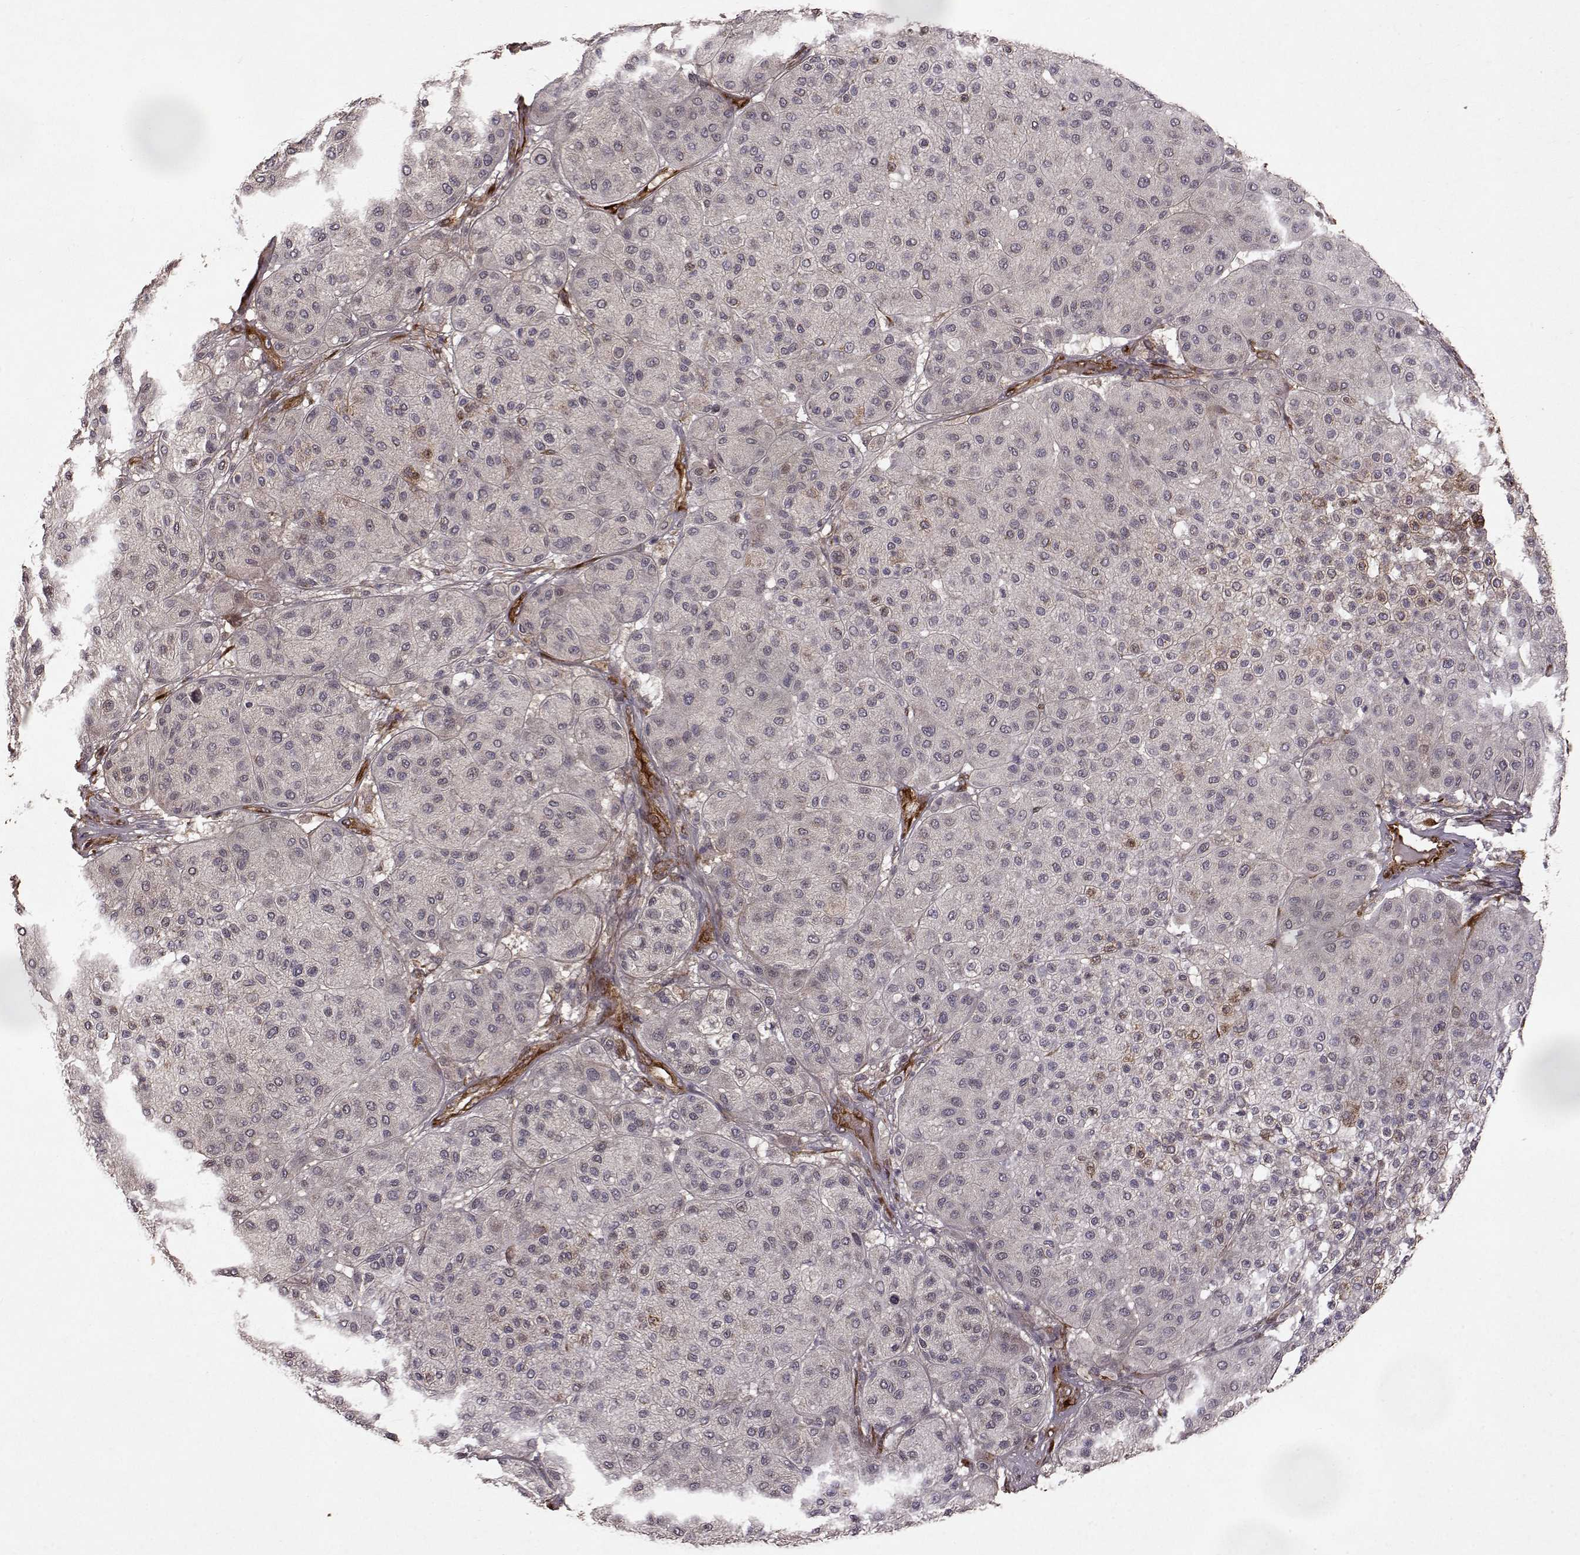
{"staining": {"intensity": "weak", "quantity": "<25%", "location": "cytoplasmic/membranous"}, "tissue": "melanoma", "cell_type": "Tumor cells", "image_type": "cancer", "snomed": [{"axis": "morphology", "description": "Malignant melanoma, Metastatic site"}, {"axis": "topography", "description": "Smooth muscle"}], "caption": "Immunohistochemistry (IHC) photomicrograph of neoplastic tissue: human malignant melanoma (metastatic site) stained with DAB exhibits no significant protein staining in tumor cells.", "gene": "FSTL1", "patient": {"sex": "male", "age": 41}}